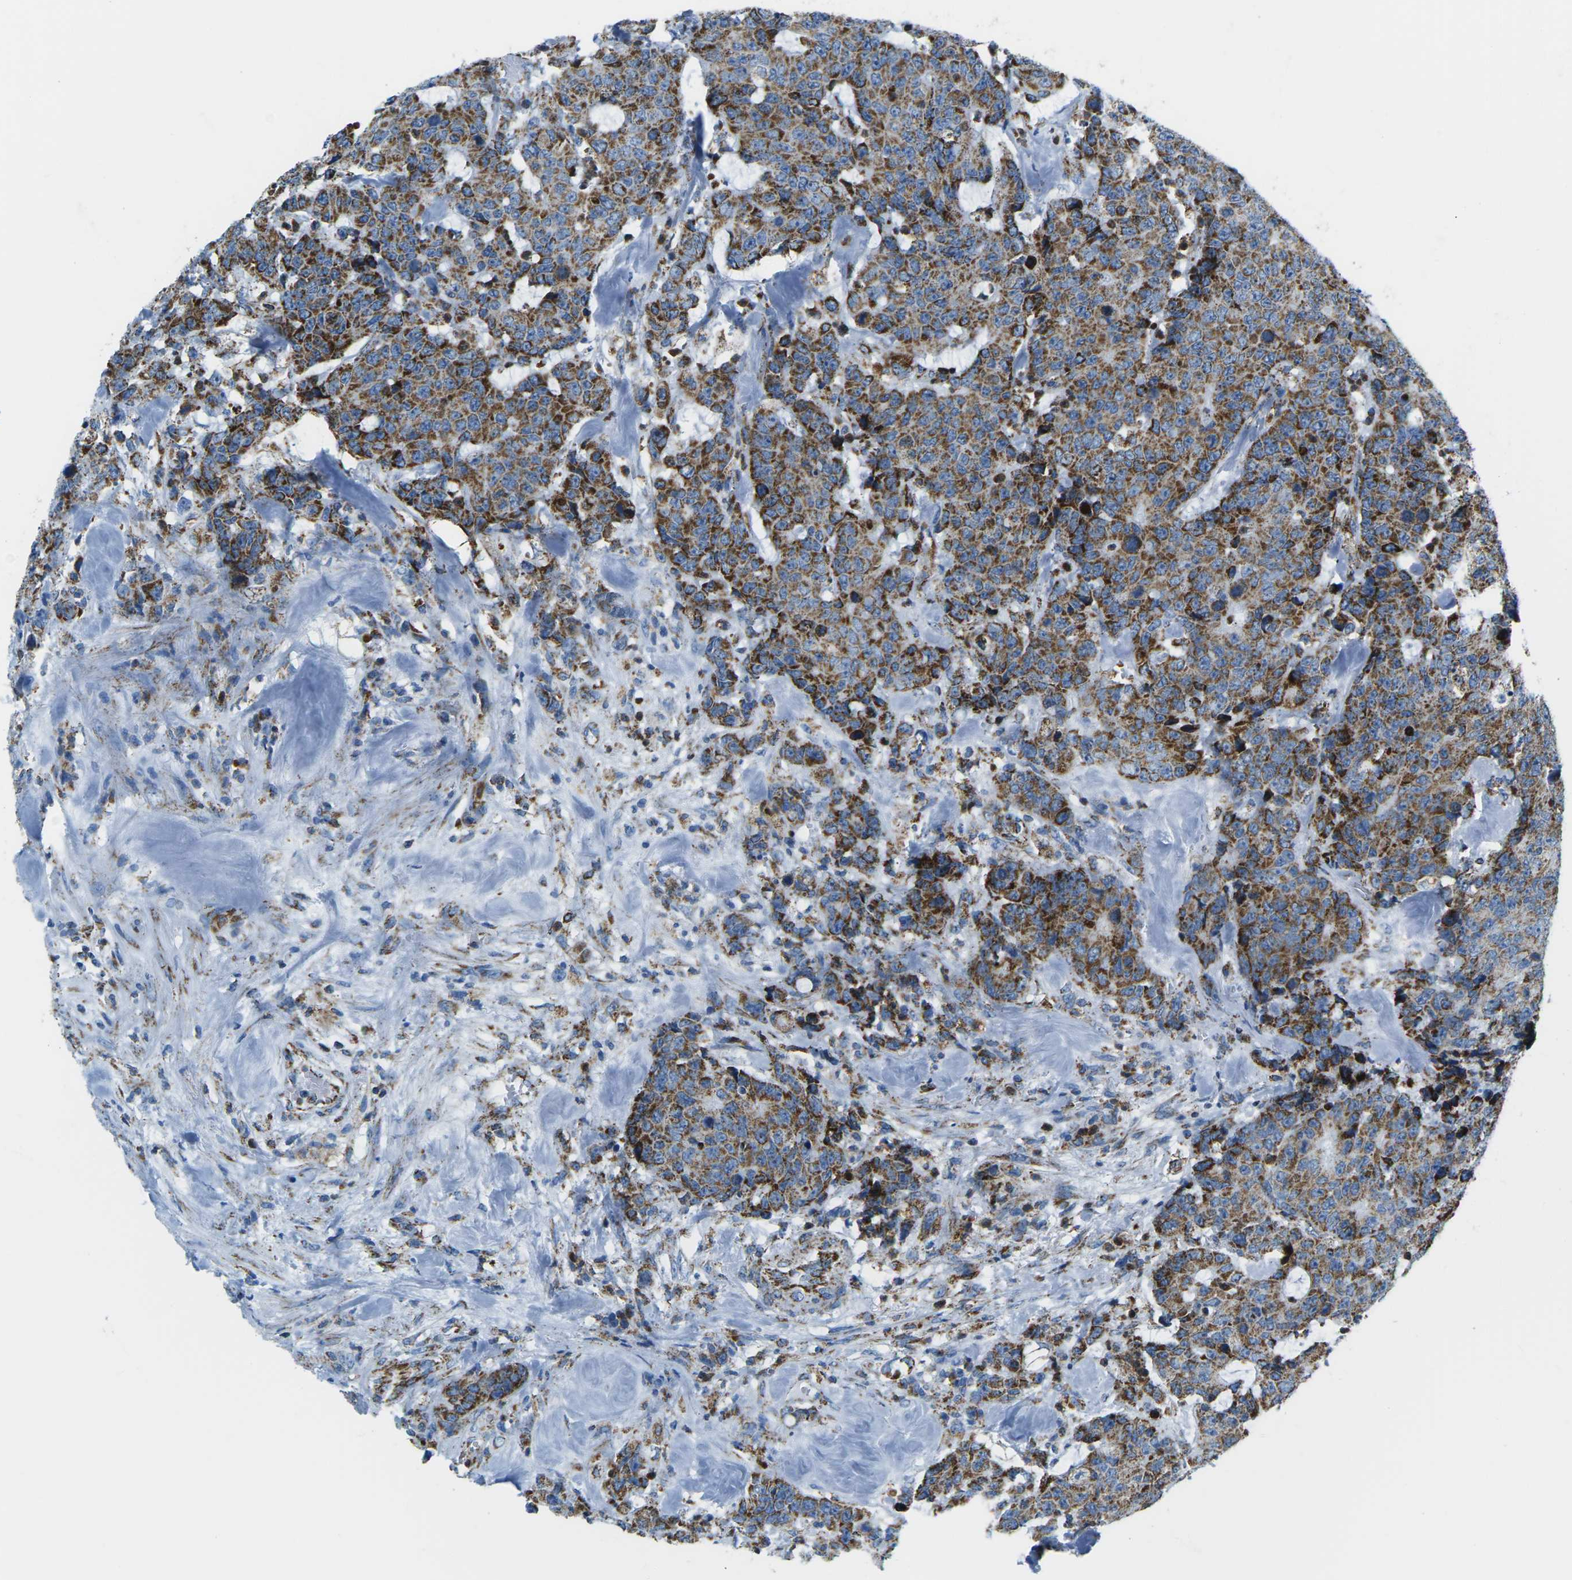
{"staining": {"intensity": "strong", "quantity": ">75%", "location": "cytoplasmic/membranous"}, "tissue": "colorectal cancer", "cell_type": "Tumor cells", "image_type": "cancer", "snomed": [{"axis": "morphology", "description": "Adenocarcinoma, NOS"}, {"axis": "topography", "description": "Colon"}], "caption": "This is an image of immunohistochemistry staining of colorectal cancer, which shows strong staining in the cytoplasmic/membranous of tumor cells.", "gene": "COX6C", "patient": {"sex": "female", "age": 86}}